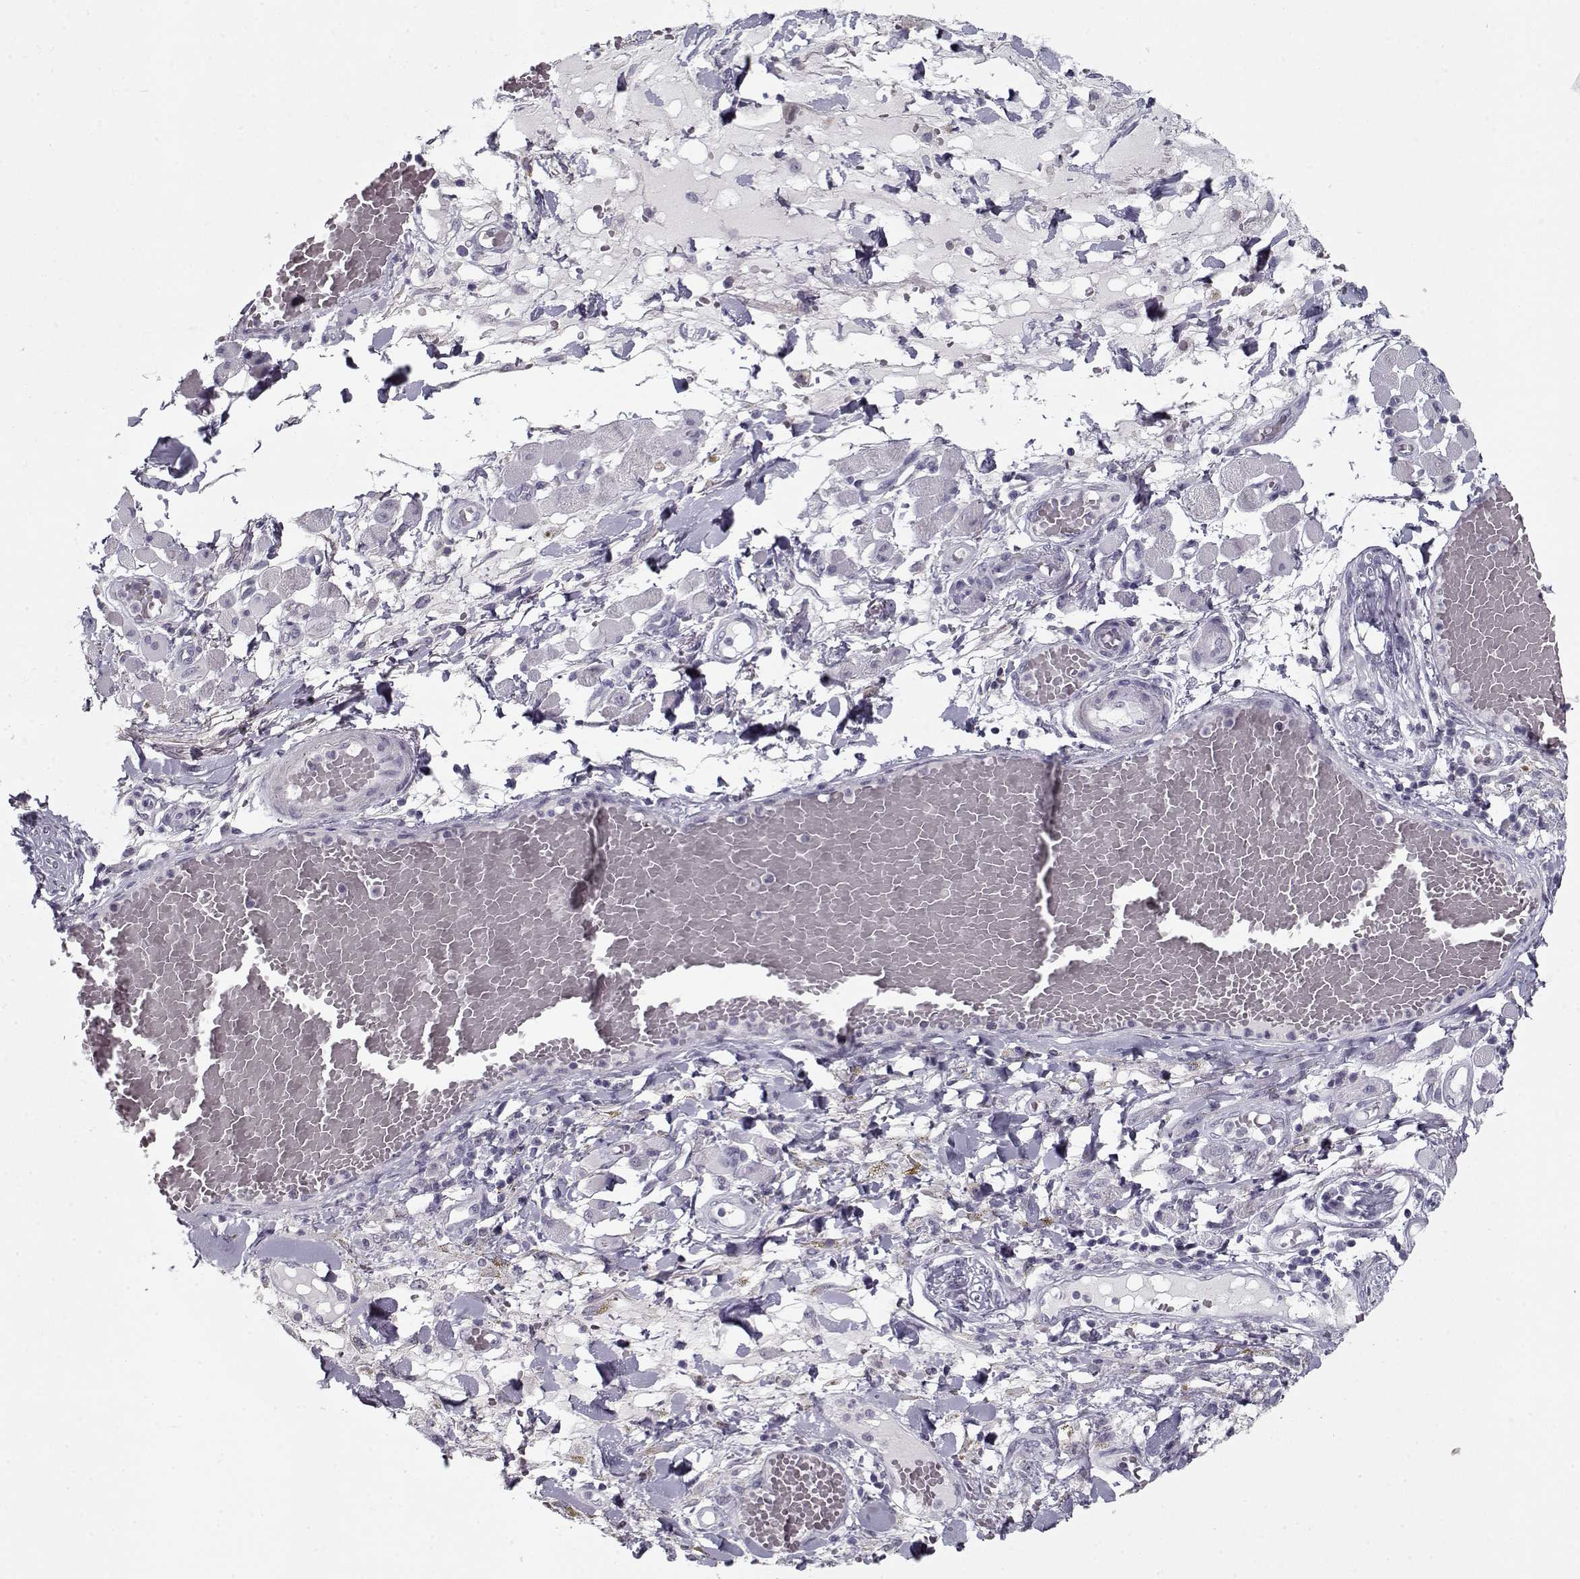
{"staining": {"intensity": "negative", "quantity": "none", "location": "none"}, "tissue": "melanoma", "cell_type": "Tumor cells", "image_type": "cancer", "snomed": [{"axis": "morphology", "description": "Malignant melanoma, NOS"}, {"axis": "topography", "description": "Skin"}], "caption": "IHC of melanoma reveals no expression in tumor cells.", "gene": "RNF32", "patient": {"sex": "female", "age": 91}}